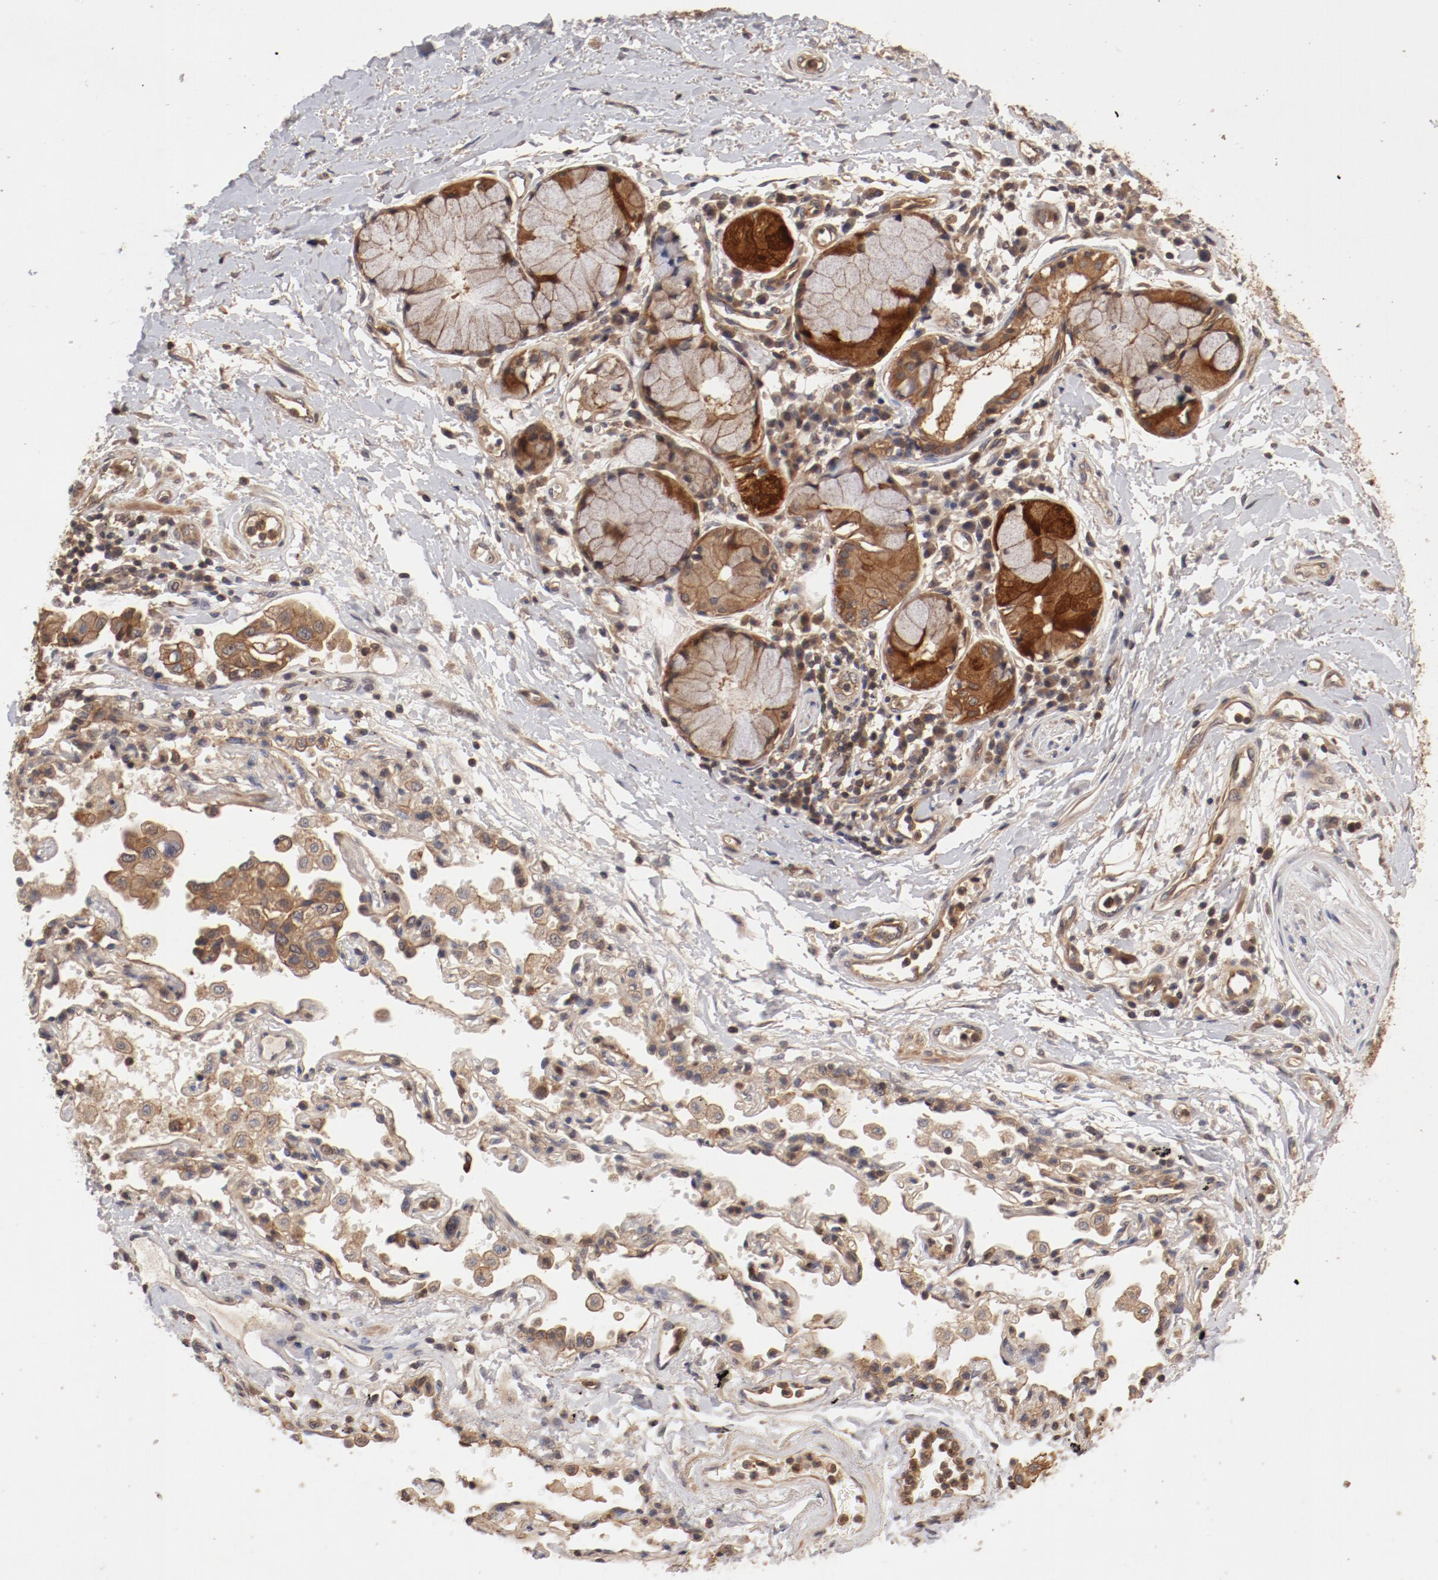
{"staining": {"intensity": "moderate", "quantity": "25%-75%", "location": "cytoplasmic/membranous"}, "tissue": "adipose tissue", "cell_type": "Adipocytes", "image_type": "normal", "snomed": [{"axis": "morphology", "description": "Normal tissue, NOS"}, {"axis": "morphology", "description": "Adenocarcinoma, NOS"}, {"axis": "topography", "description": "Cartilage tissue"}, {"axis": "topography", "description": "Bronchus"}, {"axis": "topography", "description": "Lung"}], "caption": "Immunohistochemistry of unremarkable adipose tissue shows medium levels of moderate cytoplasmic/membranous expression in about 25%-75% of adipocytes.", "gene": "GUF1", "patient": {"sex": "female", "age": 67}}